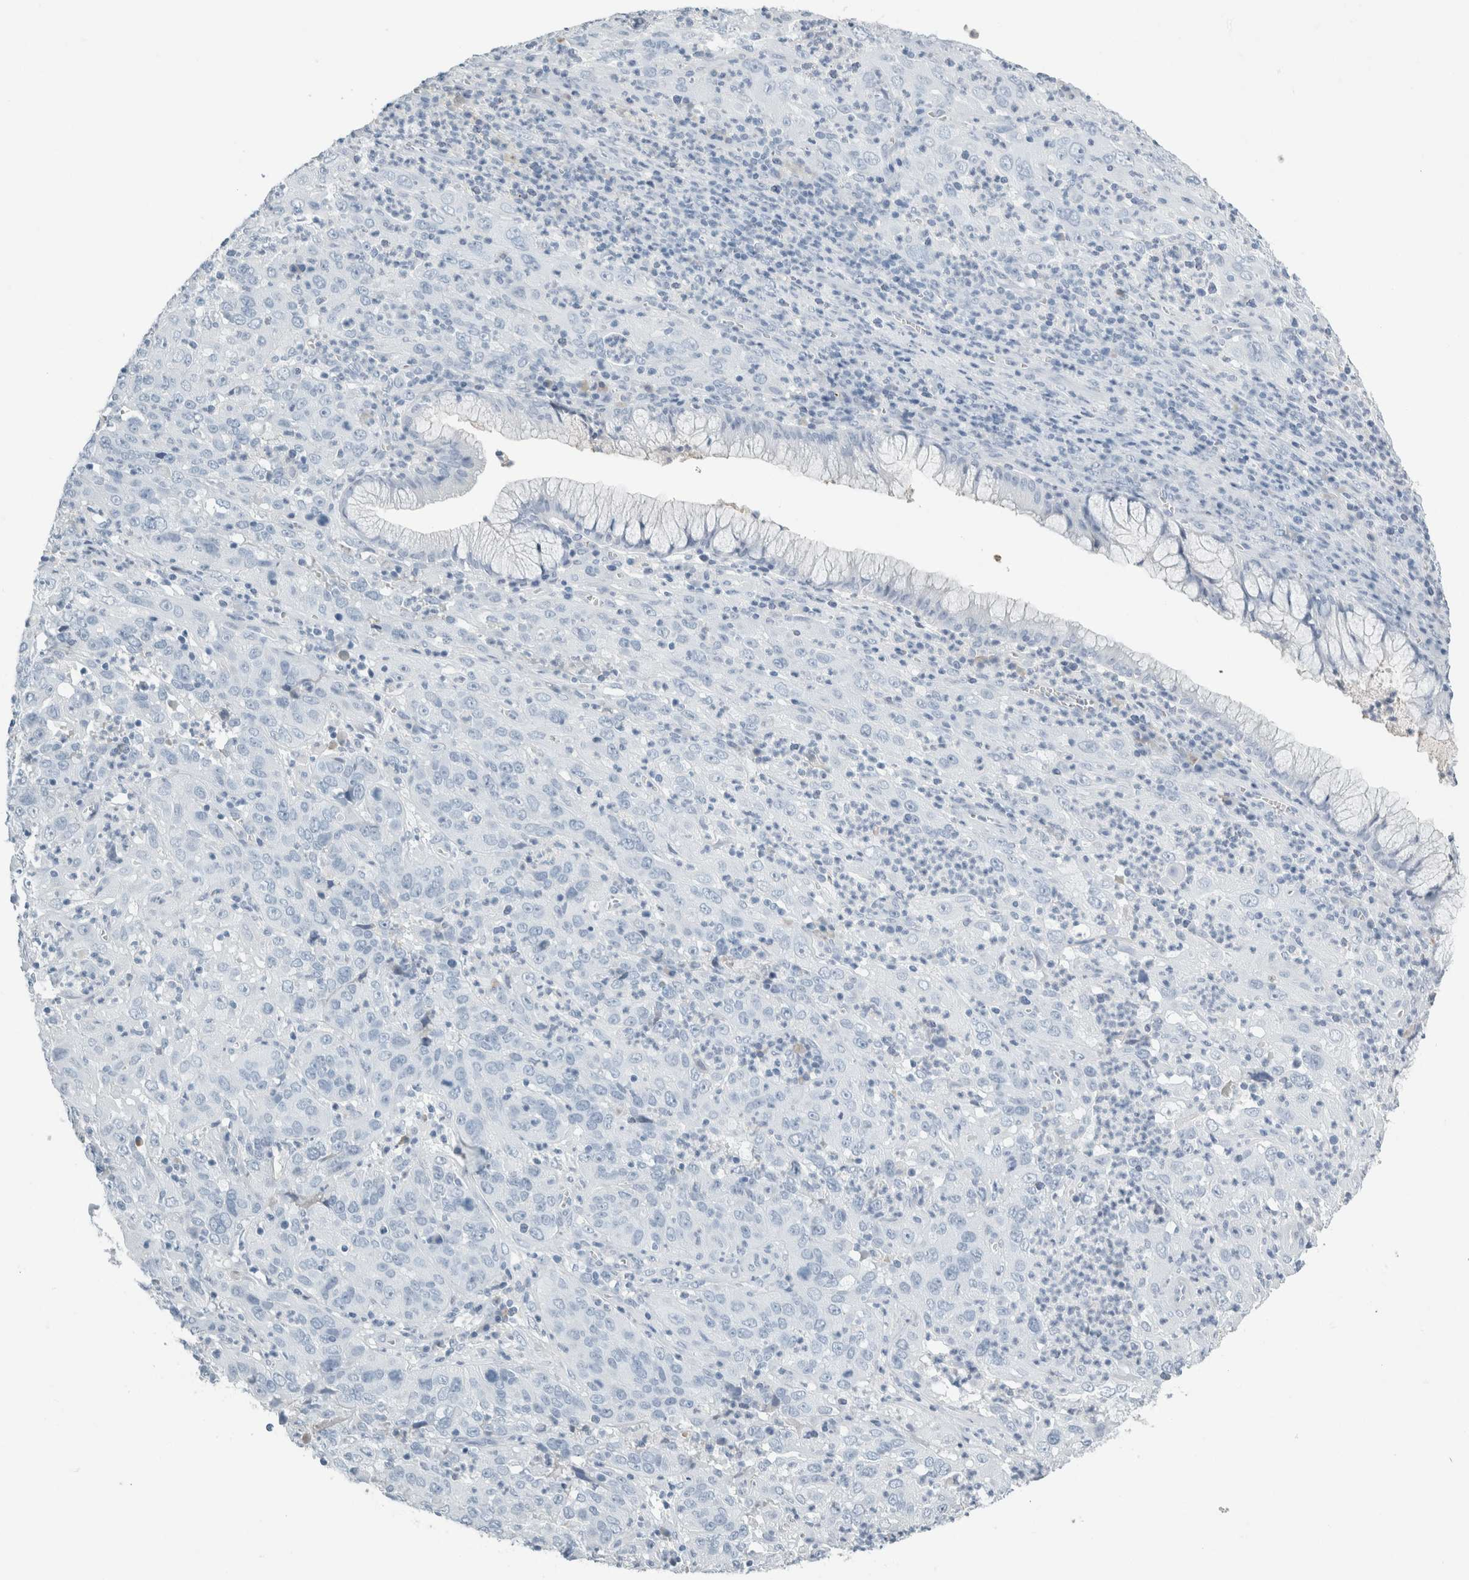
{"staining": {"intensity": "negative", "quantity": "none", "location": "none"}, "tissue": "cervical cancer", "cell_type": "Tumor cells", "image_type": "cancer", "snomed": [{"axis": "morphology", "description": "Squamous cell carcinoma, NOS"}, {"axis": "topography", "description": "Cervix"}], "caption": "DAB immunohistochemical staining of human cervical cancer exhibits no significant positivity in tumor cells.", "gene": "TSPAN8", "patient": {"sex": "female", "age": 32}}